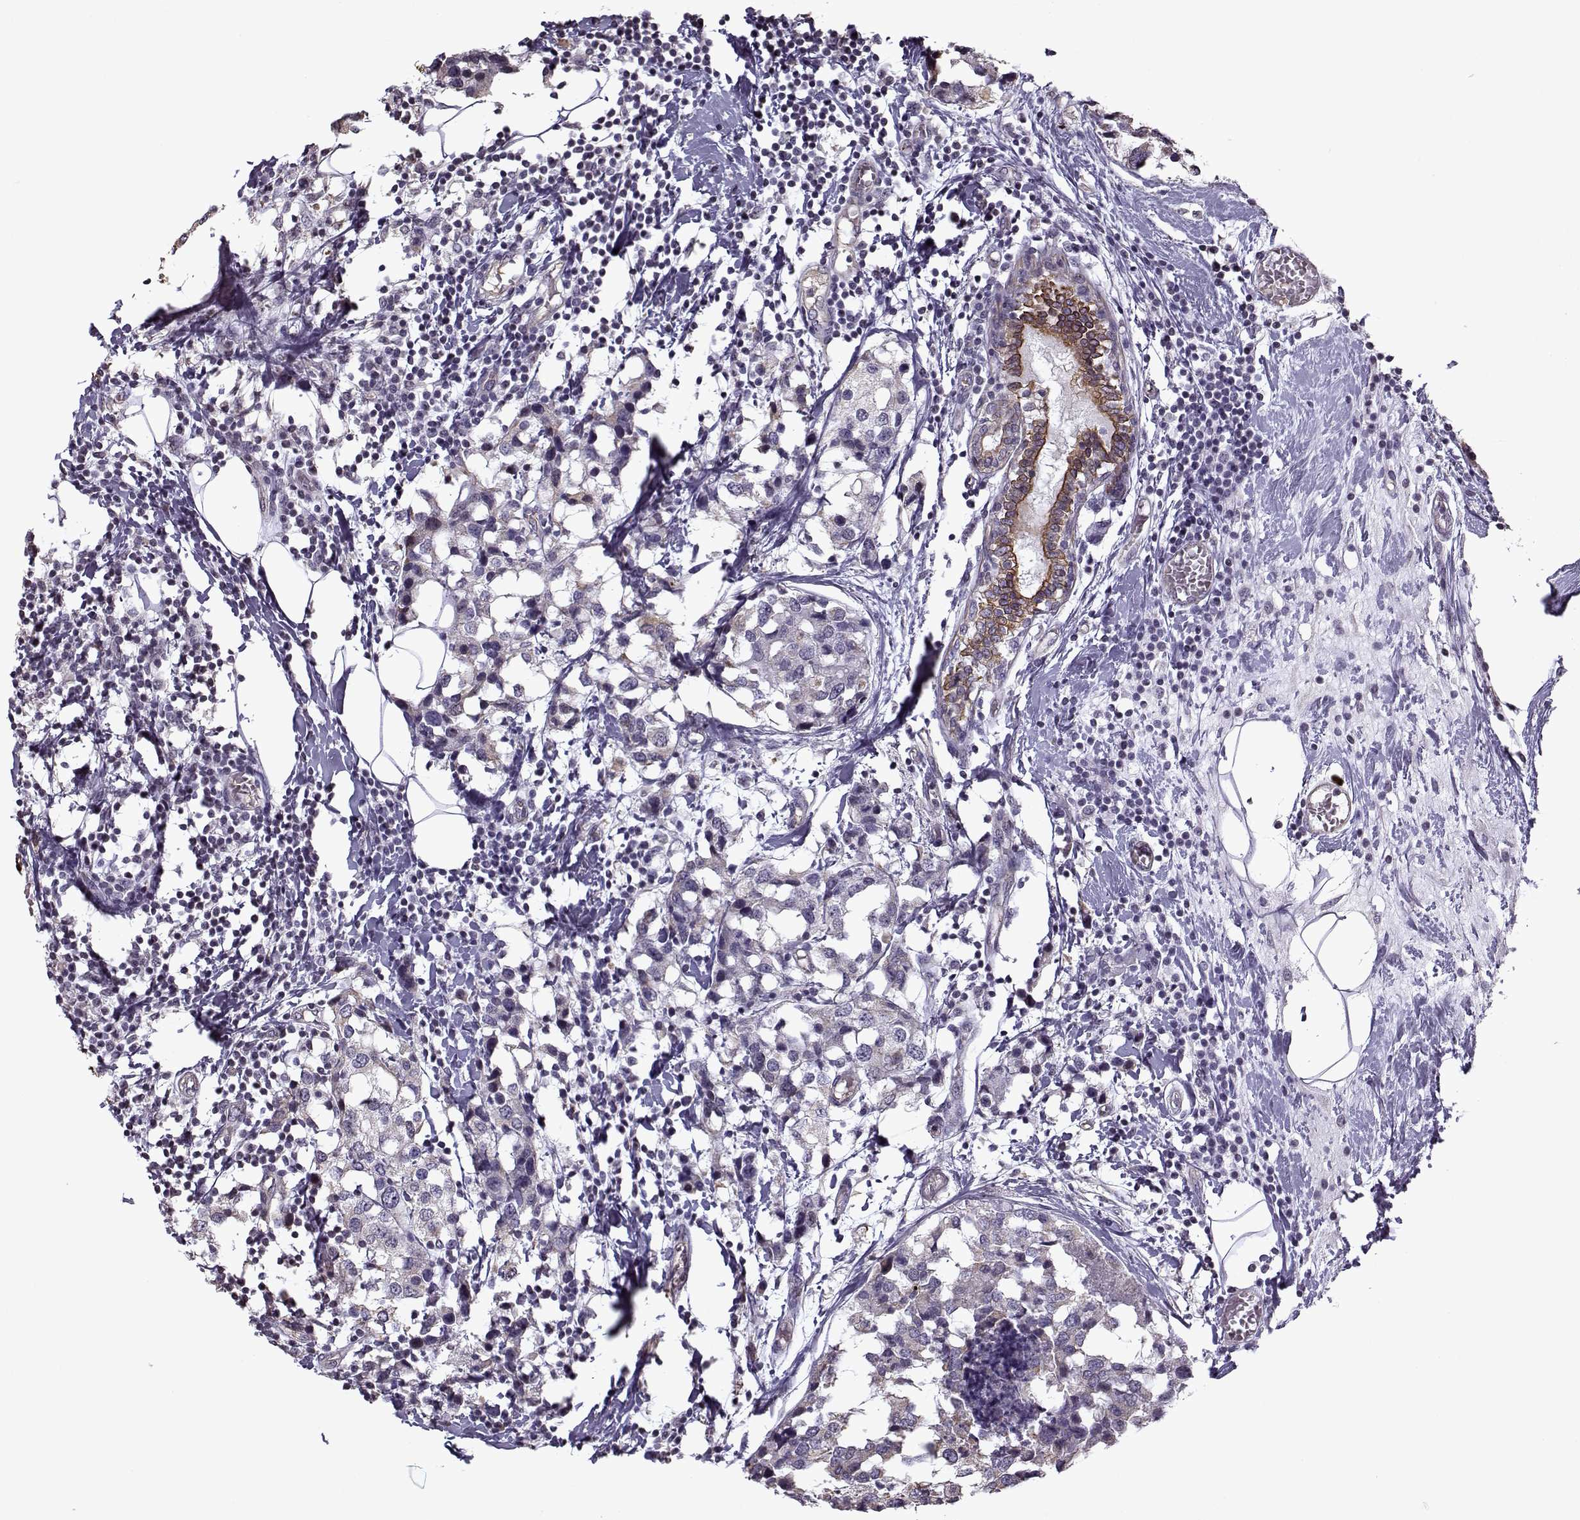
{"staining": {"intensity": "negative", "quantity": "none", "location": "none"}, "tissue": "breast cancer", "cell_type": "Tumor cells", "image_type": "cancer", "snomed": [{"axis": "morphology", "description": "Lobular carcinoma"}, {"axis": "topography", "description": "Breast"}], "caption": "DAB (3,3'-diaminobenzidine) immunohistochemical staining of breast cancer reveals no significant staining in tumor cells.", "gene": "KRT9", "patient": {"sex": "female", "age": 59}}